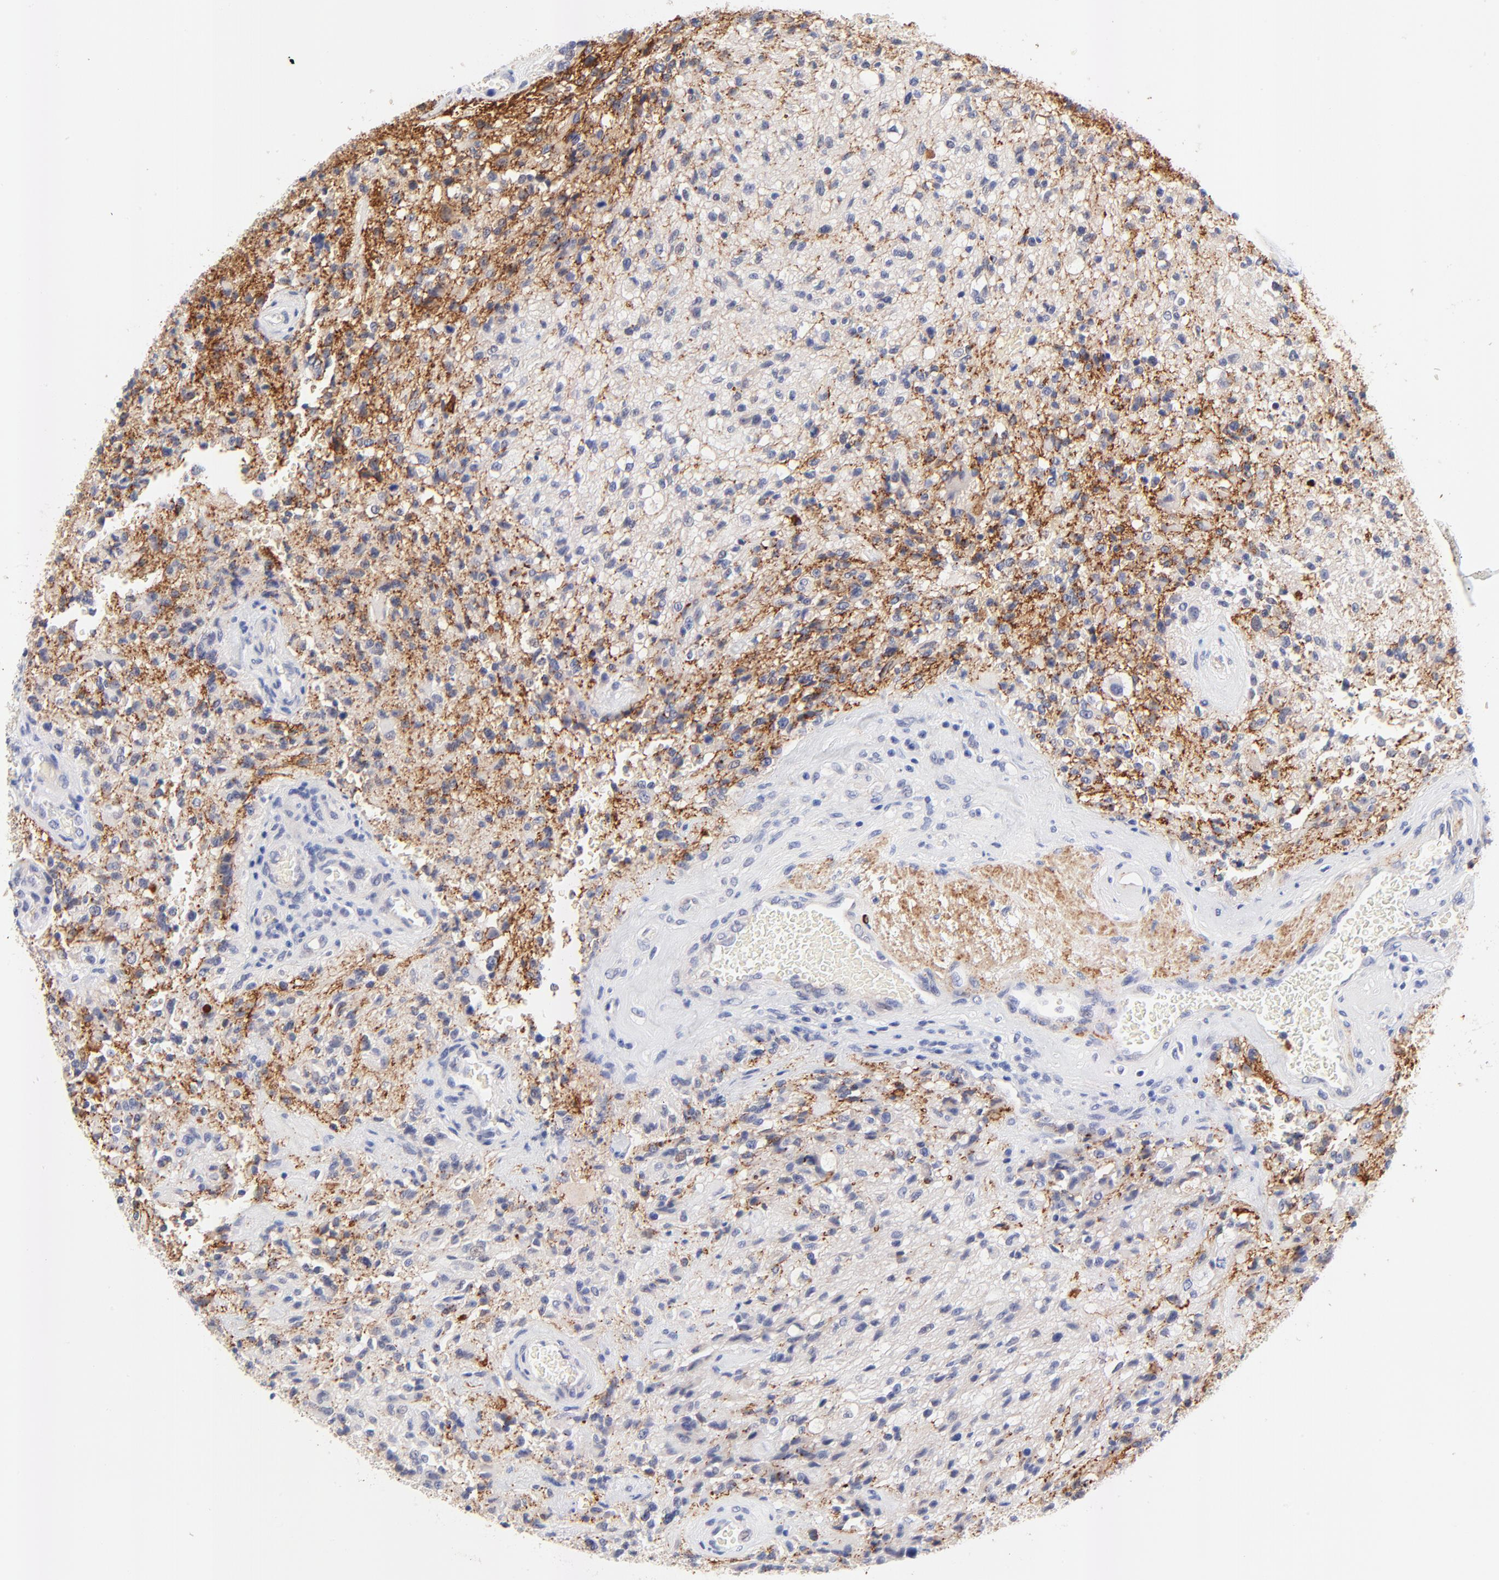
{"staining": {"intensity": "strong", "quantity": "25%-75%", "location": "cytoplasmic/membranous"}, "tissue": "glioma", "cell_type": "Tumor cells", "image_type": "cancer", "snomed": [{"axis": "morphology", "description": "Normal tissue, NOS"}, {"axis": "morphology", "description": "Glioma, malignant, High grade"}, {"axis": "topography", "description": "Cerebral cortex"}], "caption": "About 25%-75% of tumor cells in glioma exhibit strong cytoplasmic/membranous protein expression as visualized by brown immunohistochemical staining.", "gene": "FAM117B", "patient": {"sex": "male", "age": 56}}